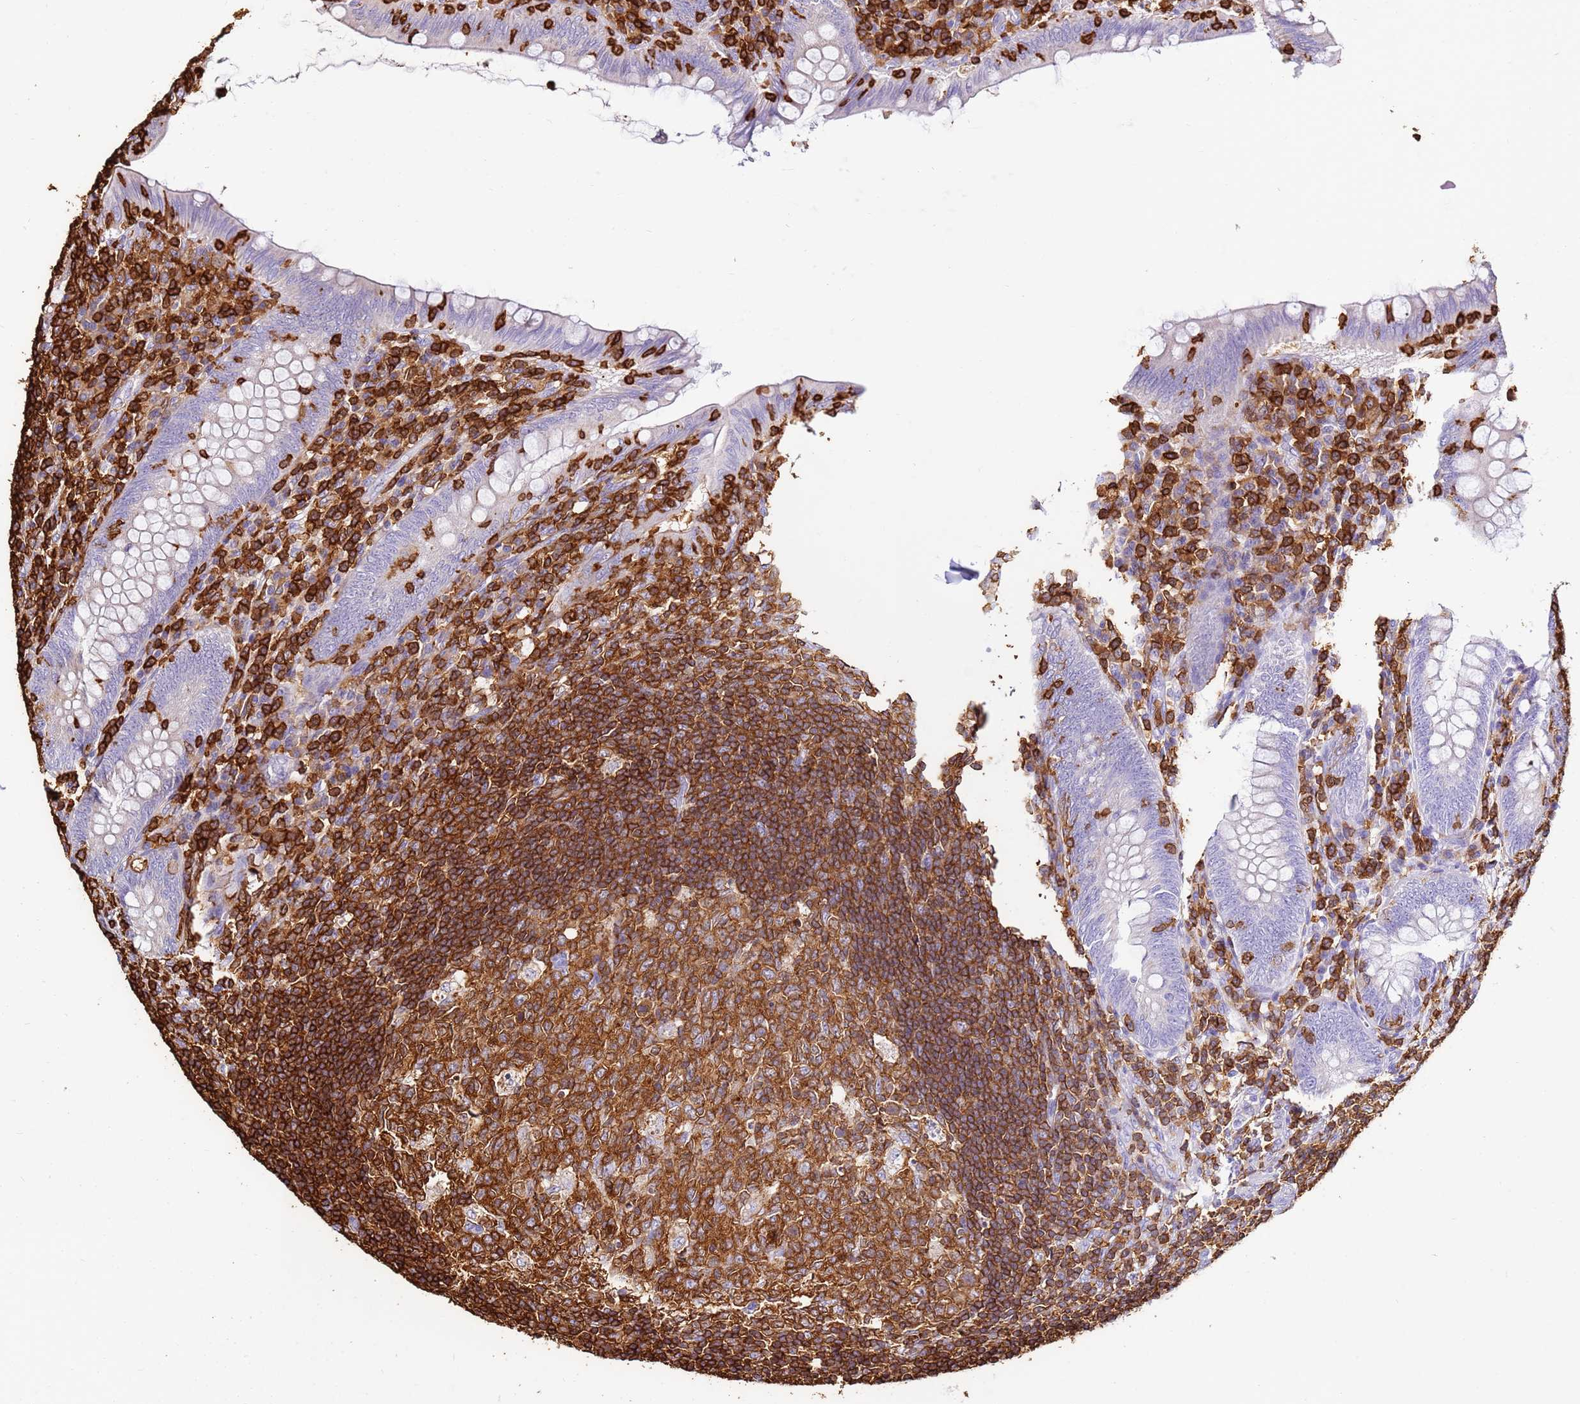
{"staining": {"intensity": "negative", "quantity": "none", "location": "none"}, "tissue": "appendix", "cell_type": "Glandular cells", "image_type": "normal", "snomed": [{"axis": "morphology", "description": "Normal tissue, NOS"}, {"axis": "topography", "description": "Appendix"}], "caption": "DAB (3,3'-diaminobenzidine) immunohistochemical staining of unremarkable appendix reveals no significant staining in glandular cells. The staining is performed using DAB (3,3'-diaminobenzidine) brown chromogen with nuclei counter-stained in using hematoxylin.", "gene": "CORO1A", "patient": {"sex": "male", "age": 14}}